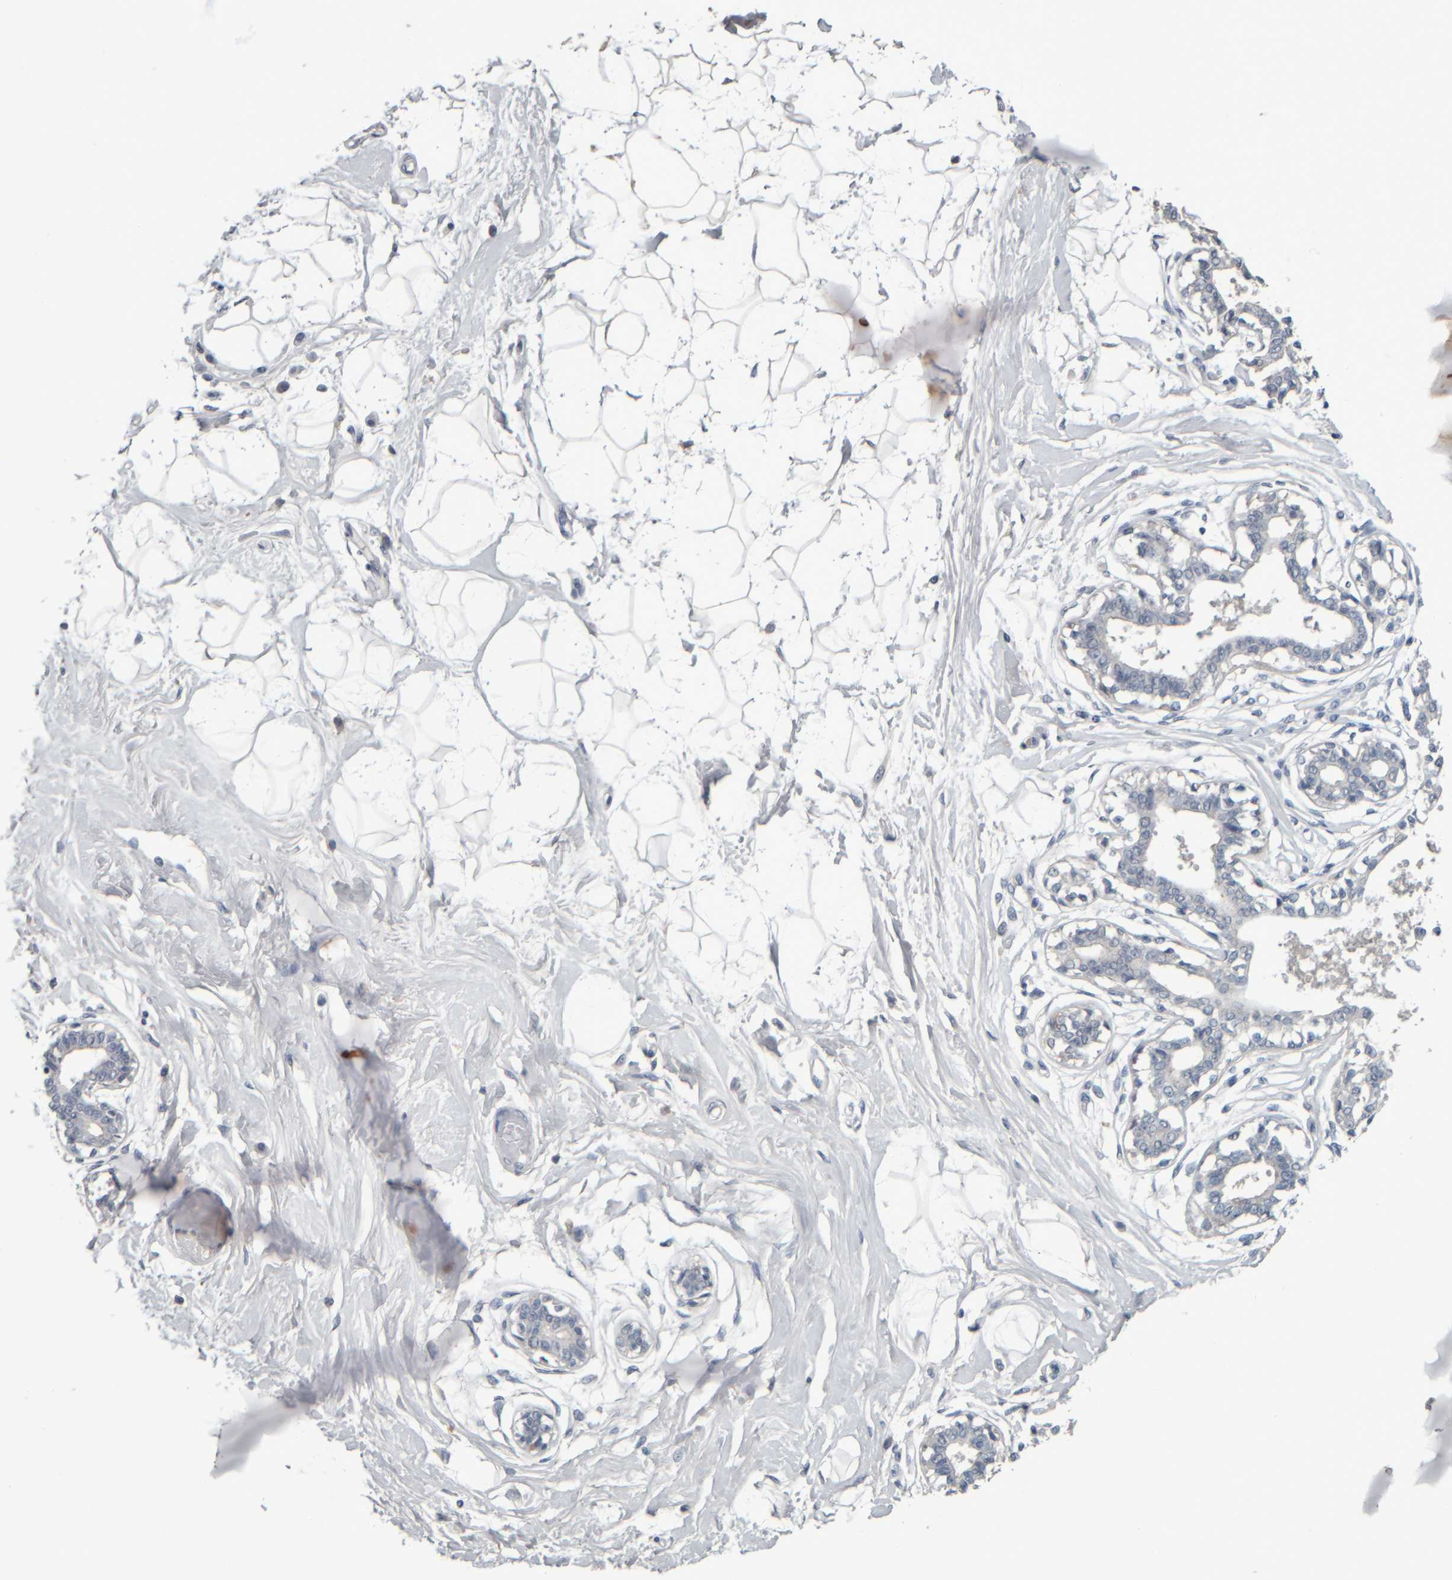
{"staining": {"intensity": "negative", "quantity": "none", "location": "none"}, "tissue": "breast", "cell_type": "Adipocytes", "image_type": "normal", "snomed": [{"axis": "morphology", "description": "Normal tissue, NOS"}, {"axis": "topography", "description": "Breast"}], "caption": "IHC of benign human breast demonstrates no expression in adipocytes.", "gene": "CAVIN4", "patient": {"sex": "female", "age": 45}}